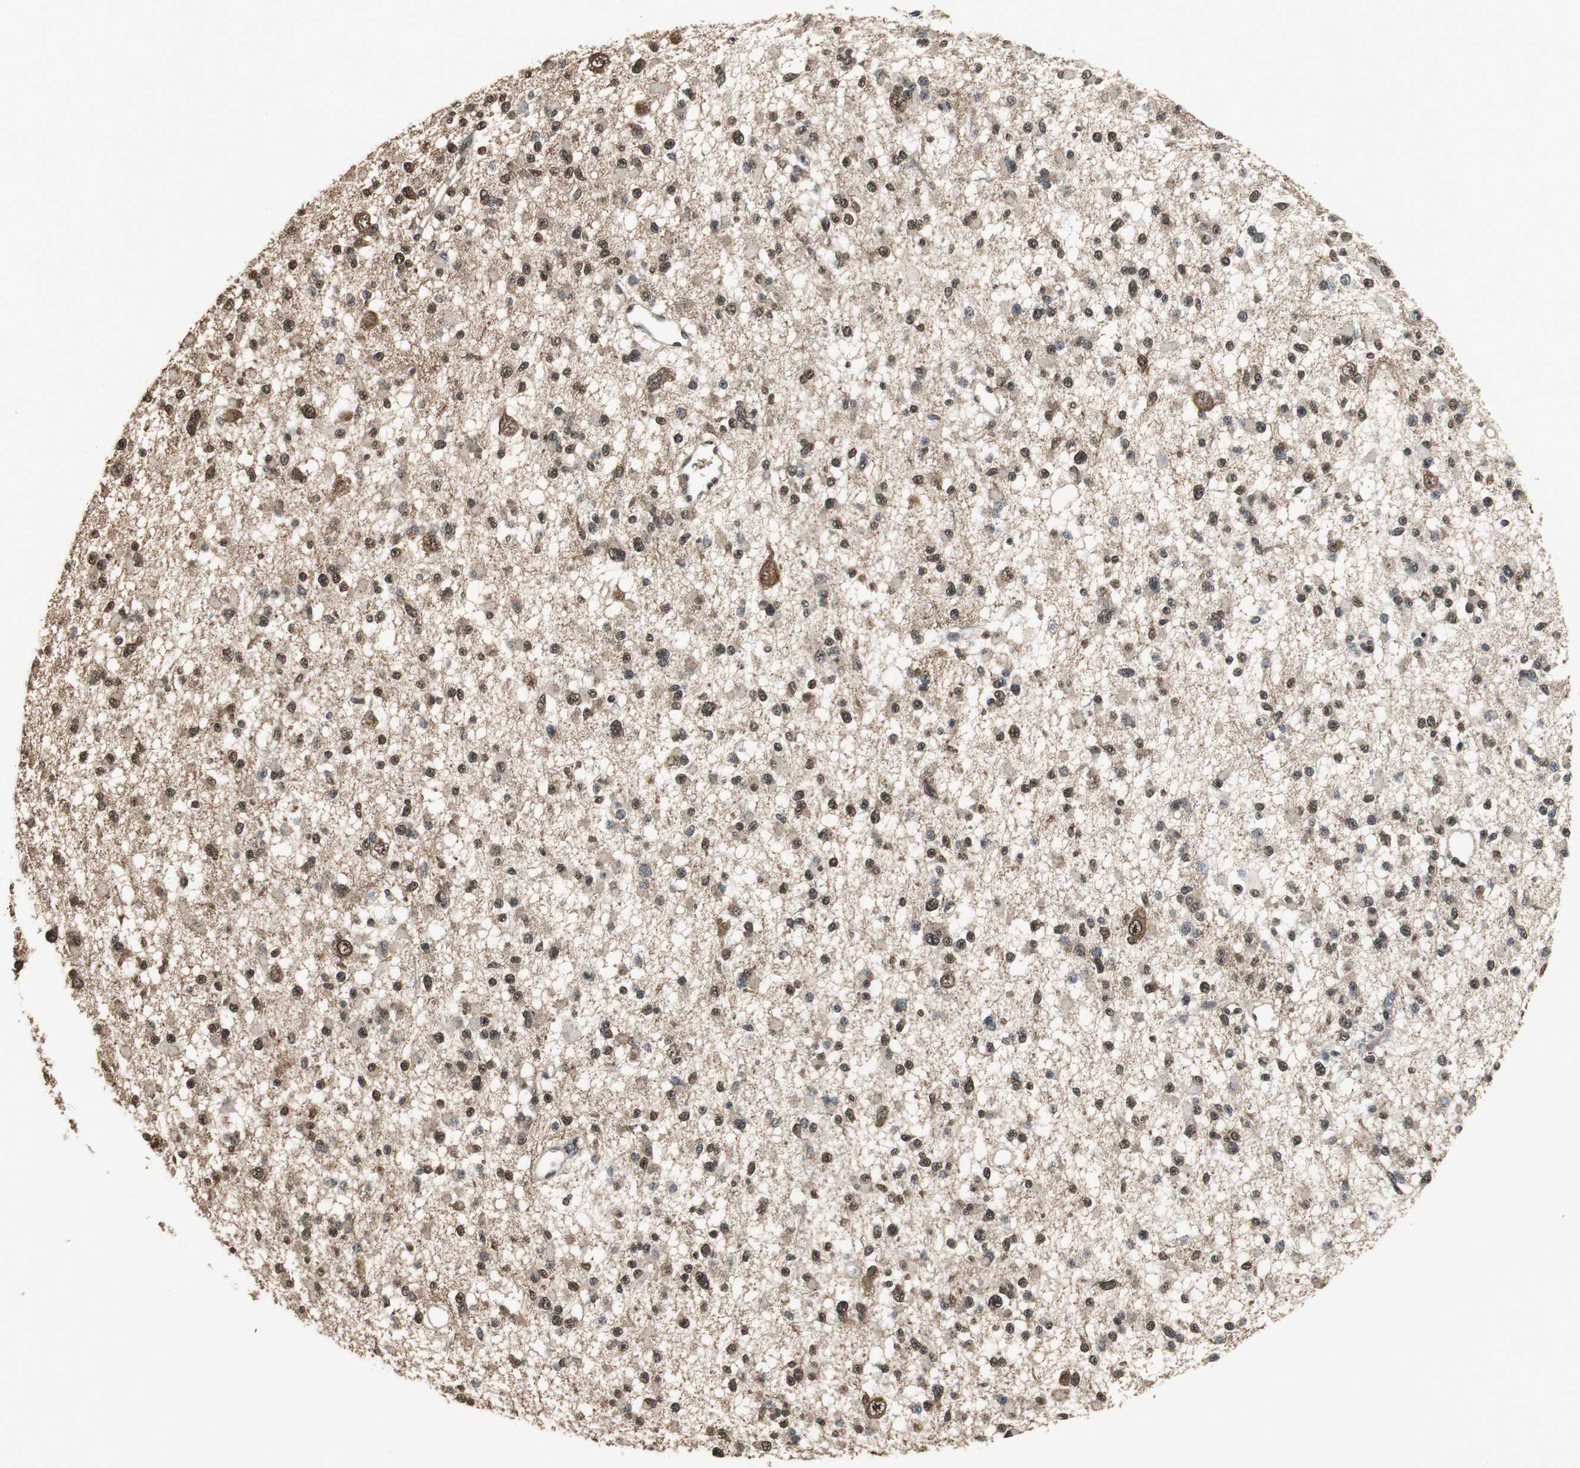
{"staining": {"intensity": "strong", "quantity": ">75%", "location": "cytoplasmic/membranous,nuclear"}, "tissue": "glioma", "cell_type": "Tumor cells", "image_type": "cancer", "snomed": [{"axis": "morphology", "description": "Glioma, malignant, Low grade"}, {"axis": "topography", "description": "Brain"}], "caption": "There is high levels of strong cytoplasmic/membranous and nuclear expression in tumor cells of low-grade glioma (malignant), as demonstrated by immunohistochemical staining (brown color).", "gene": "PPP1R13B", "patient": {"sex": "female", "age": 22}}